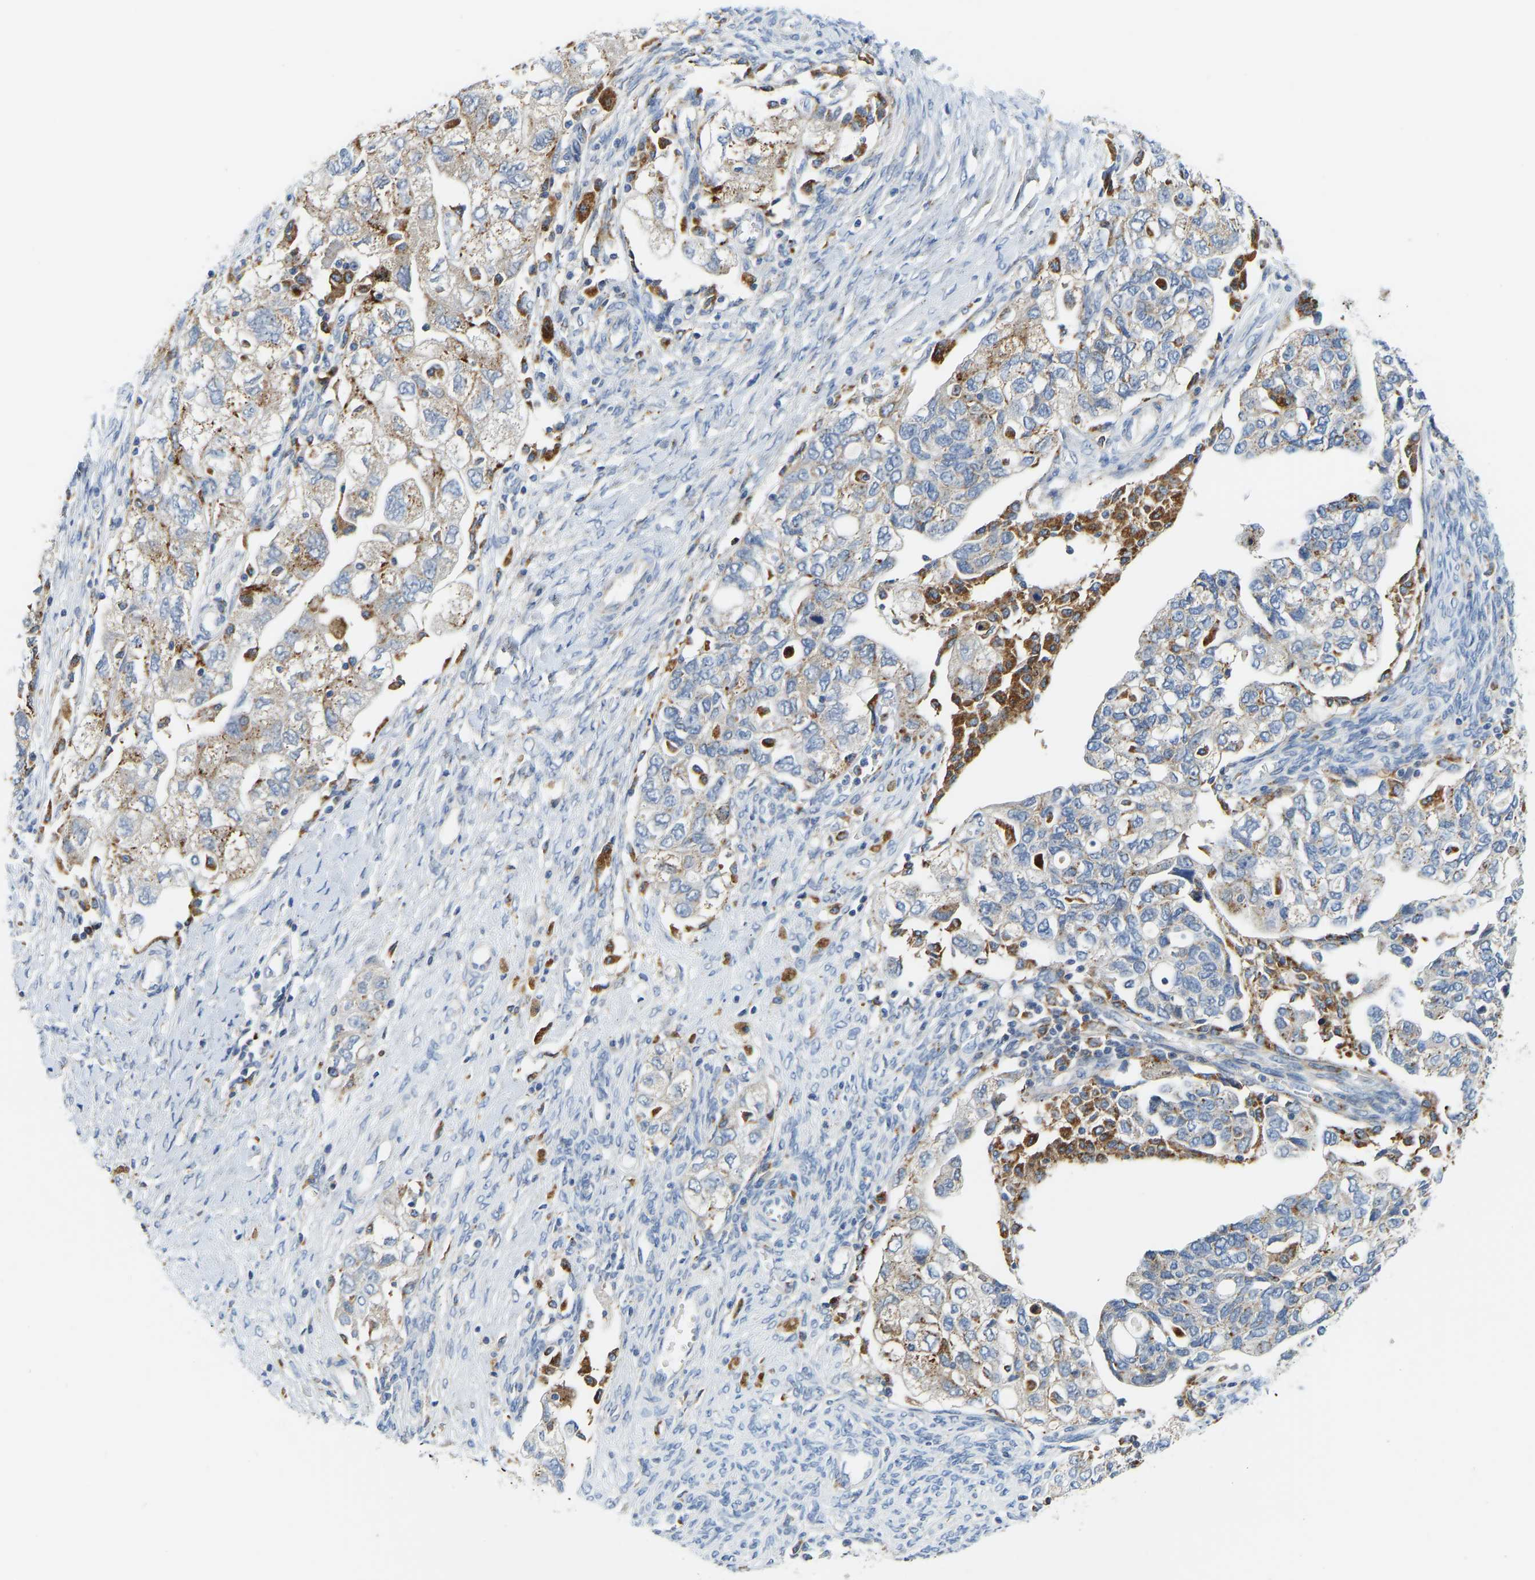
{"staining": {"intensity": "moderate", "quantity": "25%-75%", "location": "cytoplasmic/membranous"}, "tissue": "ovarian cancer", "cell_type": "Tumor cells", "image_type": "cancer", "snomed": [{"axis": "morphology", "description": "Carcinoma, NOS"}, {"axis": "morphology", "description": "Cystadenocarcinoma, serous, NOS"}, {"axis": "topography", "description": "Ovary"}], "caption": "The image reveals a brown stain indicating the presence of a protein in the cytoplasmic/membranous of tumor cells in ovarian carcinoma.", "gene": "ATP6V1E1", "patient": {"sex": "female", "age": 69}}